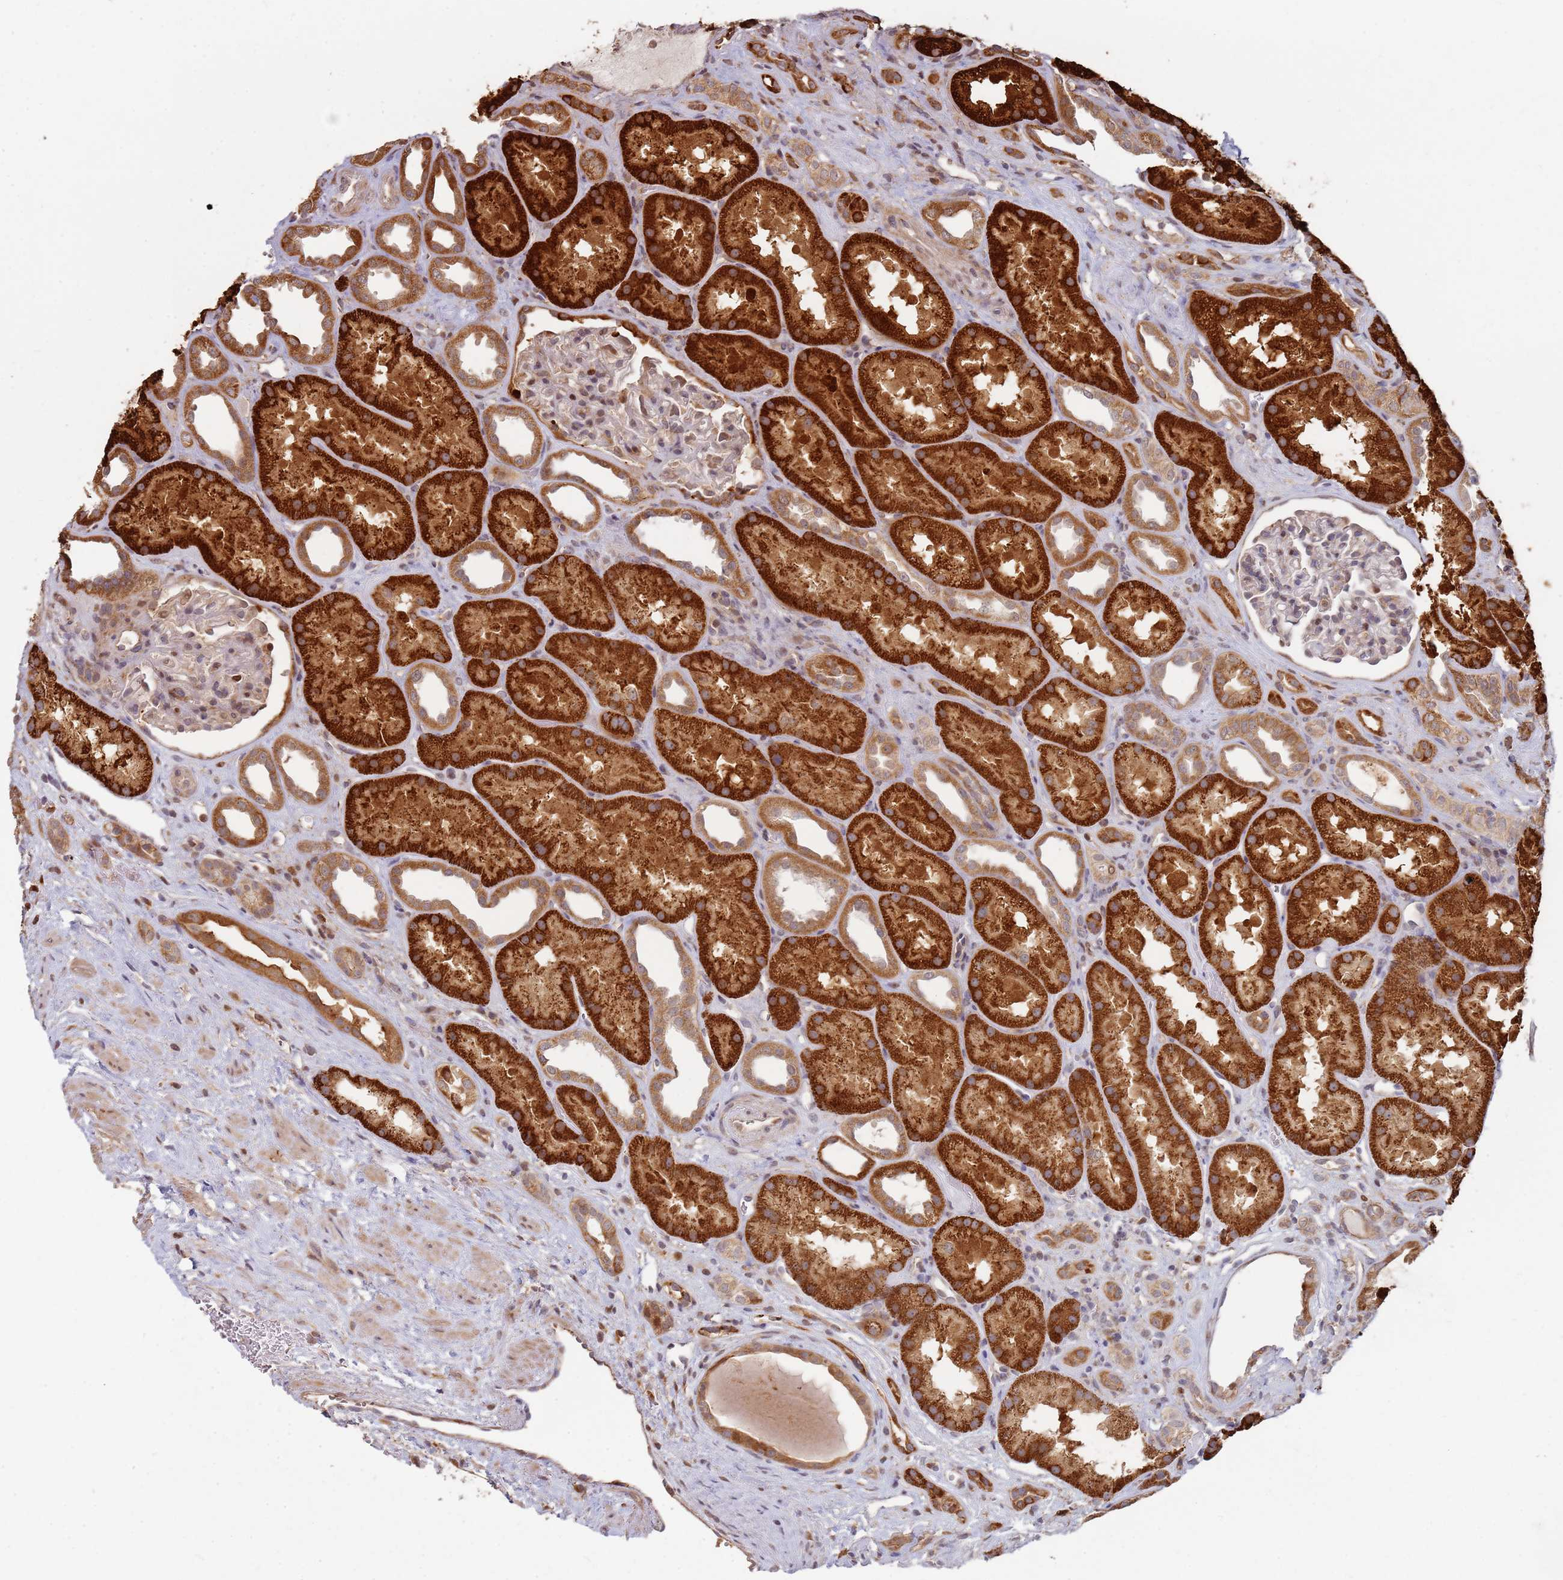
{"staining": {"intensity": "negative", "quantity": "none", "location": "none"}, "tissue": "kidney", "cell_type": "Cells in glomeruli", "image_type": "normal", "snomed": [{"axis": "morphology", "description": "Normal tissue, NOS"}, {"axis": "topography", "description": "Kidney"}], "caption": "High power microscopy photomicrograph of an IHC image of unremarkable kidney, revealing no significant positivity in cells in glomeruli. Brightfield microscopy of immunohistochemistry (IHC) stained with DAB (brown) and hematoxylin (blue), captured at high magnification.", "gene": "MPEG1", "patient": {"sex": "male", "age": 61}}